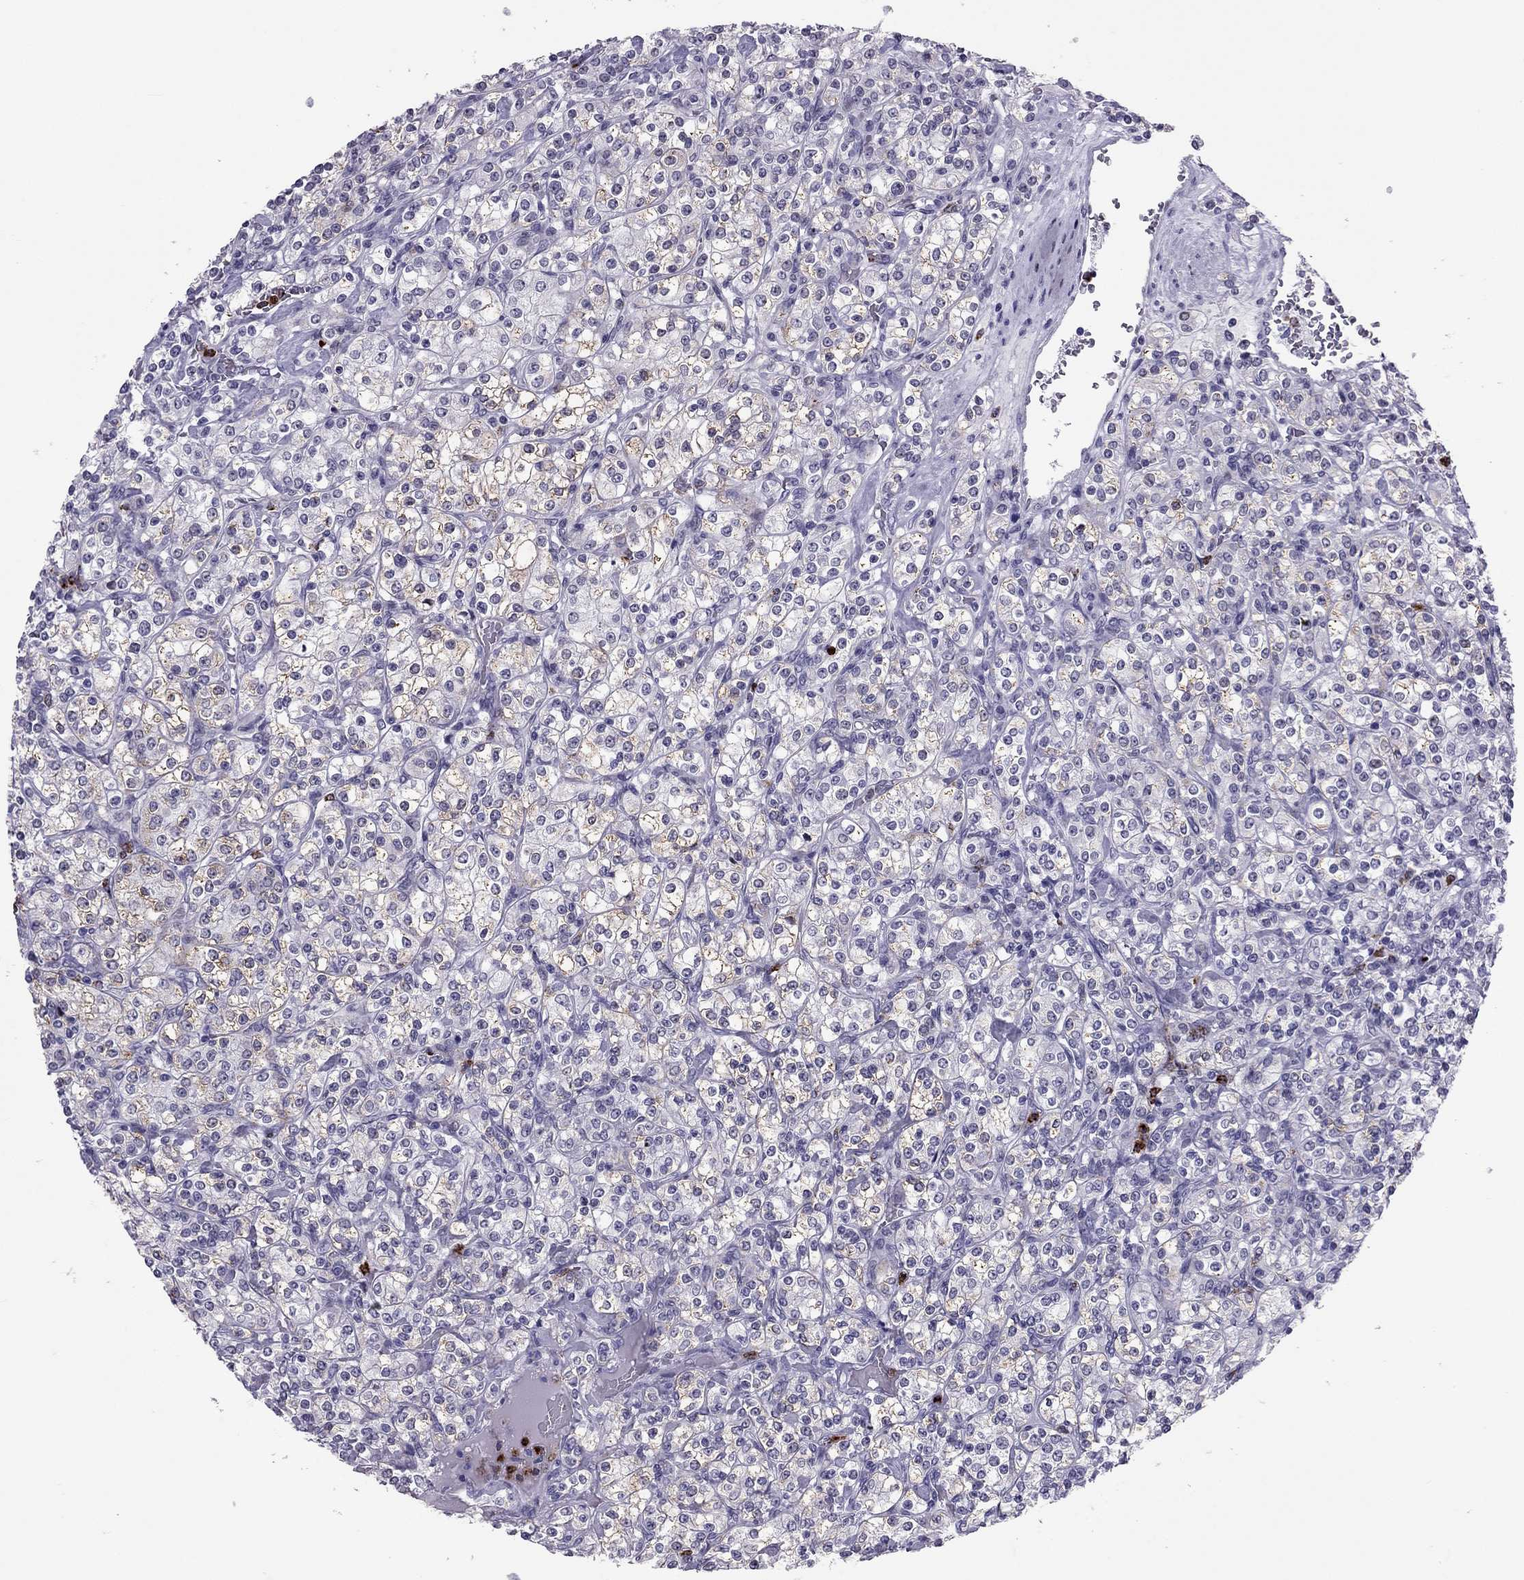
{"staining": {"intensity": "weak", "quantity": "25%-75%", "location": "cytoplasmic/membranous"}, "tissue": "renal cancer", "cell_type": "Tumor cells", "image_type": "cancer", "snomed": [{"axis": "morphology", "description": "Adenocarcinoma, NOS"}, {"axis": "topography", "description": "Kidney"}], "caption": "High-power microscopy captured an immunohistochemistry (IHC) image of renal cancer, revealing weak cytoplasmic/membranous staining in approximately 25%-75% of tumor cells. (Stains: DAB in brown, nuclei in blue, Microscopy: brightfield microscopy at high magnification).", "gene": "CCL27", "patient": {"sex": "male", "age": 77}}